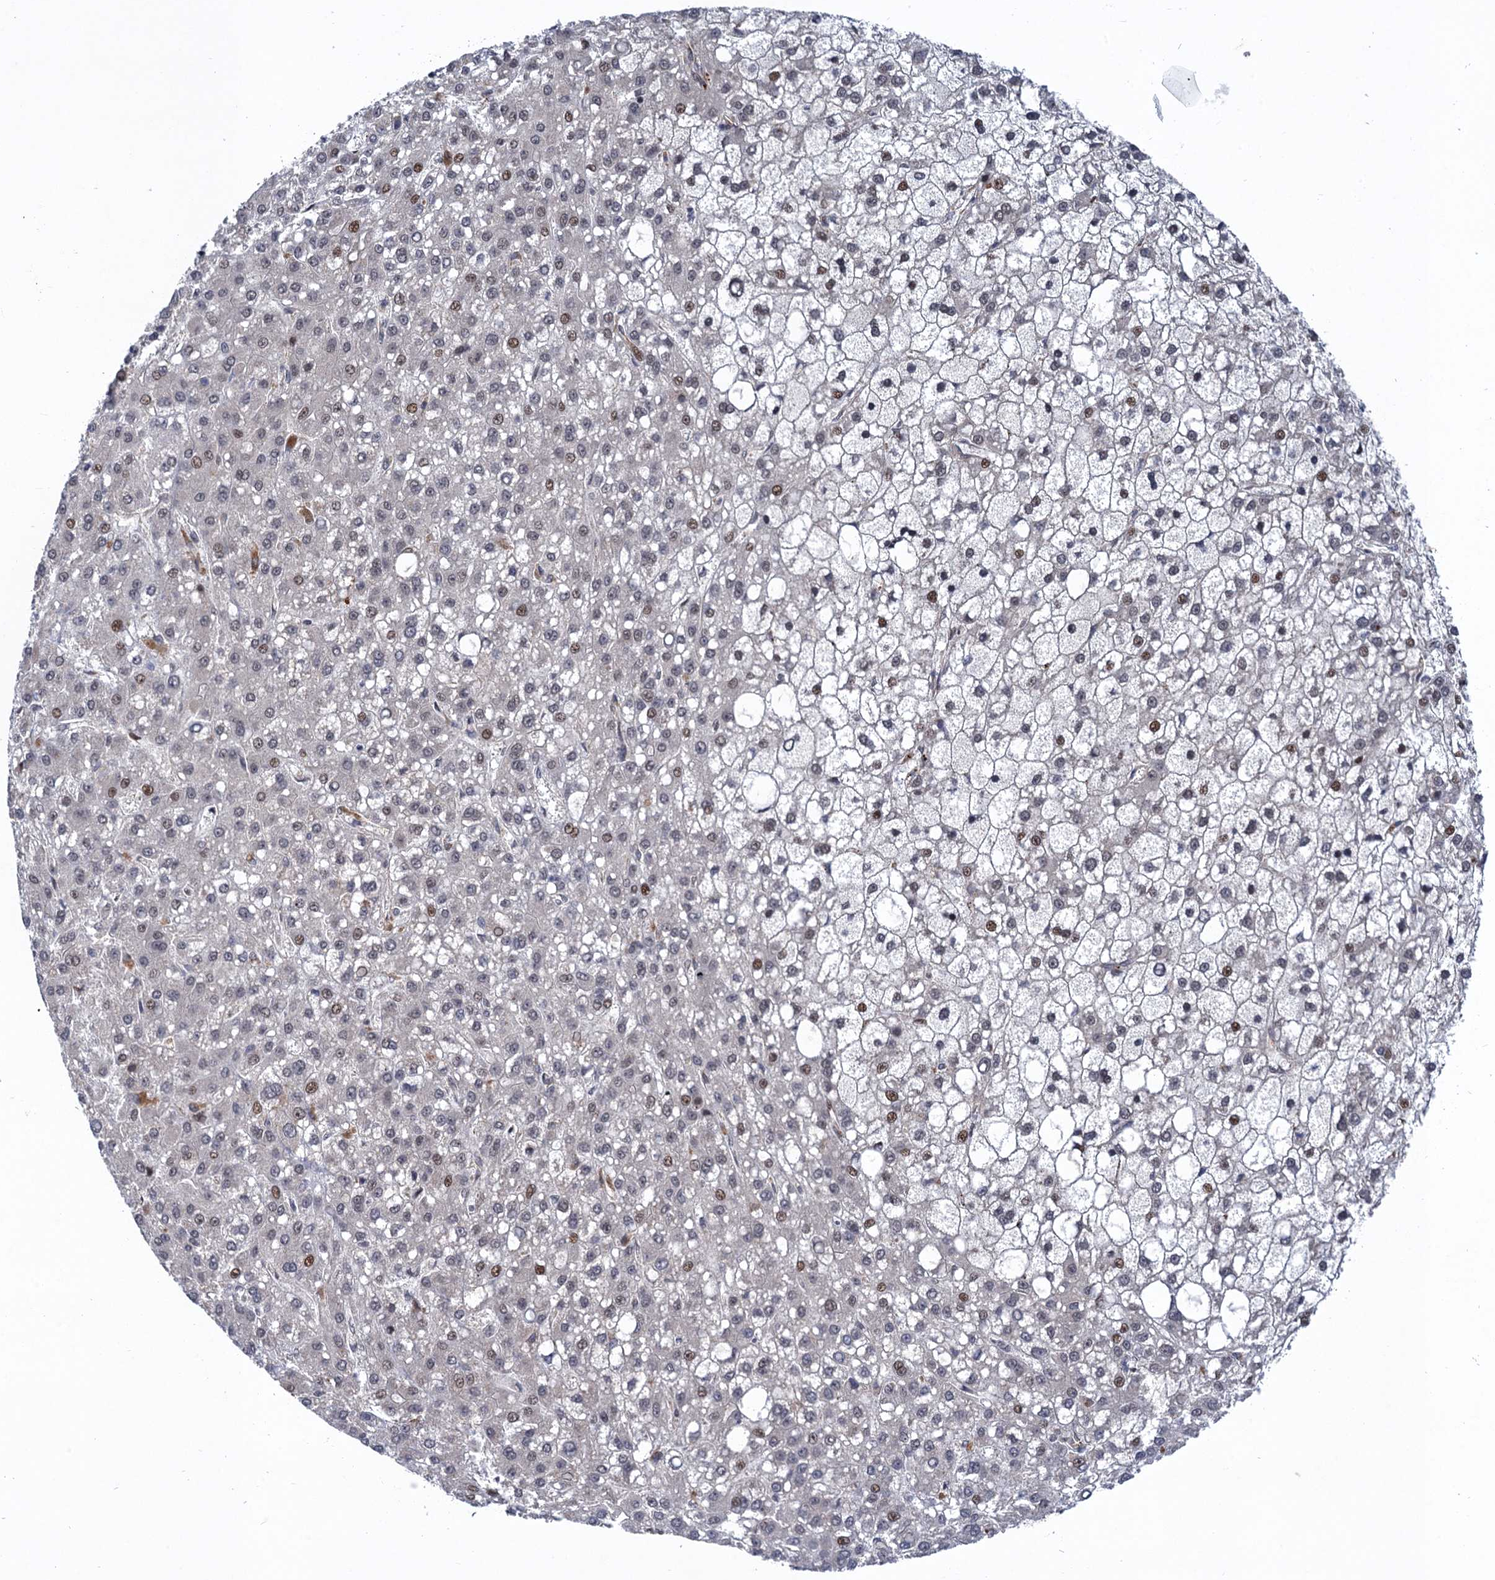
{"staining": {"intensity": "moderate", "quantity": "<25%", "location": "nuclear"}, "tissue": "liver cancer", "cell_type": "Tumor cells", "image_type": "cancer", "snomed": [{"axis": "morphology", "description": "Carcinoma, Hepatocellular, NOS"}, {"axis": "topography", "description": "Liver"}], "caption": "Brown immunohistochemical staining in human liver cancer (hepatocellular carcinoma) displays moderate nuclear positivity in approximately <25% of tumor cells.", "gene": "NEK8", "patient": {"sex": "male", "age": 67}}